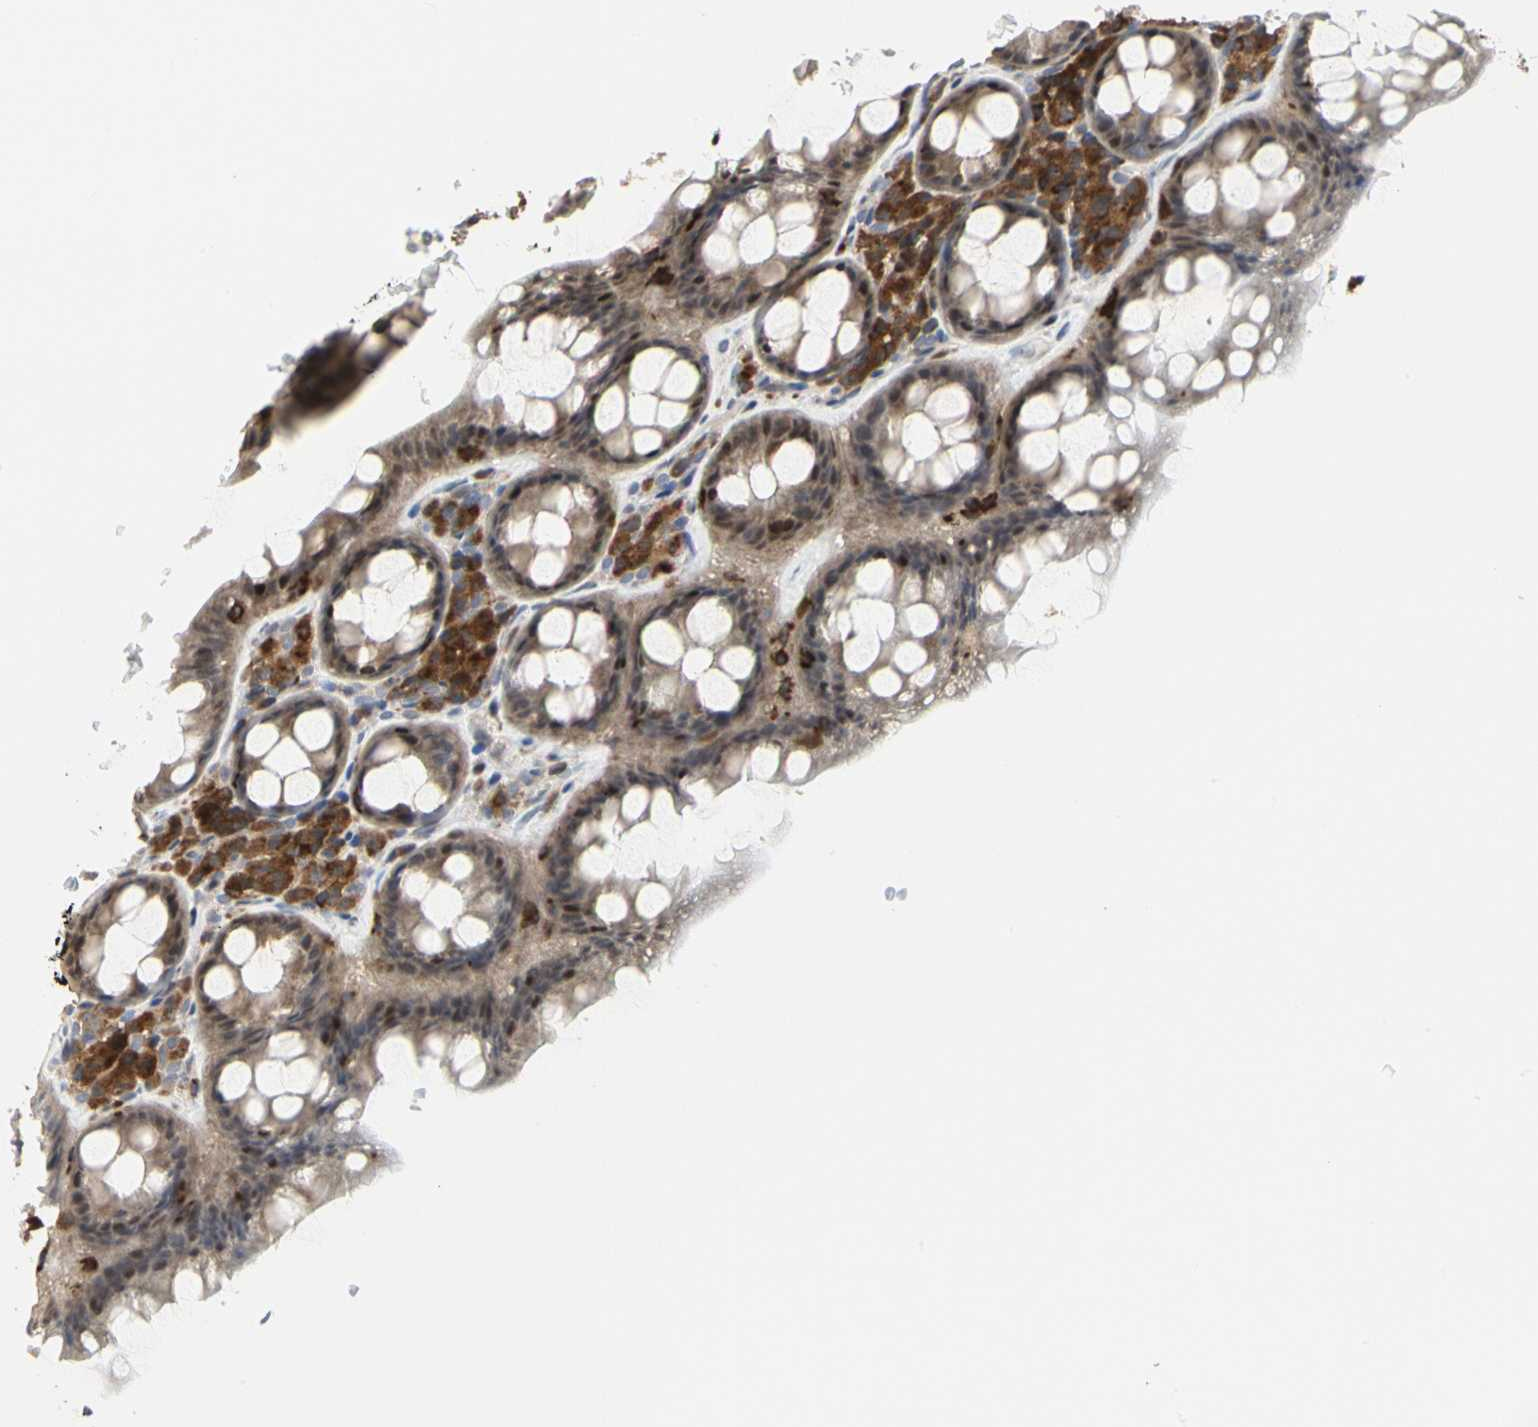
{"staining": {"intensity": "moderate", "quantity": ">75%", "location": "cytoplasmic/membranous,nuclear"}, "tissue": "rectum", "cell_type": "Glandular cells", "image_type": "normal", "snomed": [{"axis": "morphology", "description": "Normal tissue, NOS"}, {"axis": "topography", "description": "Rectum"}], "caption": "Rectum stained for a protein exhibits moderate cytoplasmic/membranous,nuclear positivity in glandular cells. Using DAB (3,3'-diaminobenzidine) (brown) and hematoxylin (blue) stains, captured at high magnification using brightfield microscopy.", "gene": "NAPG", "patient": {"sex": "male", "age": 92}}